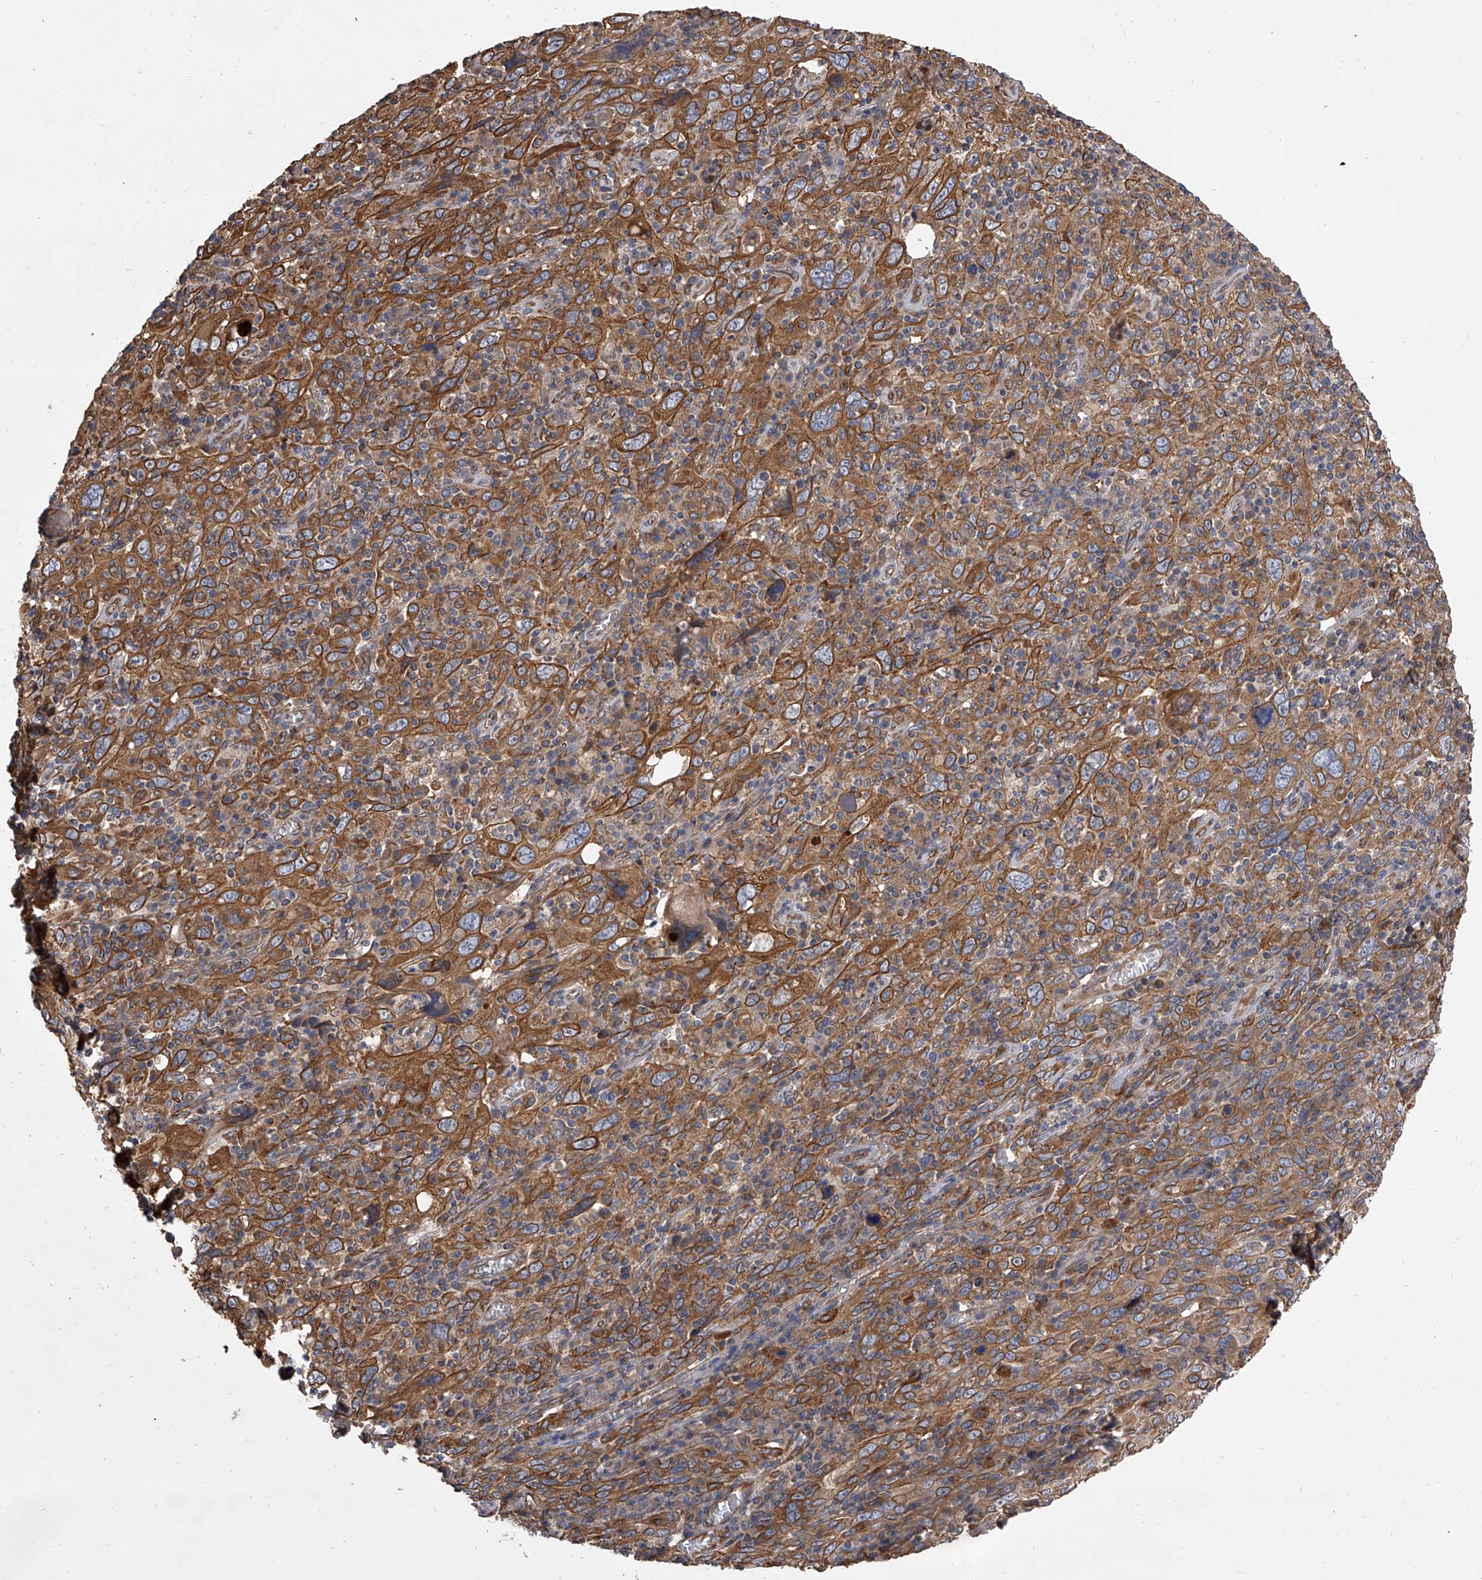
{"staining": {"intensity": "moderate", "quantity": ">75%", "location": "cytoplasmic/membranous"}, "tissue": "cervical cancer", "cell_type": "Tumor cells", "image_type": "cancer", "snomed": [{"axis": "morphology", "description": "Squamous cell carcinoma, NOS"}, {"axis": "topography", "description": "Cervix"}], "caption": "Protein staining shows moderate cytoplasmic/membranous expression in approximately >75% of tumor cells in cervical cancer (squamous cell carcinoma). The protein of interest is stained brown, and the nuclei are stained in blue (DAB (3,3'-diaminobenzidine) IHC with brightfield microscopy, high magnification).", "gene": "EXOC4", "patient": {"sex": "female", "age": 46}}